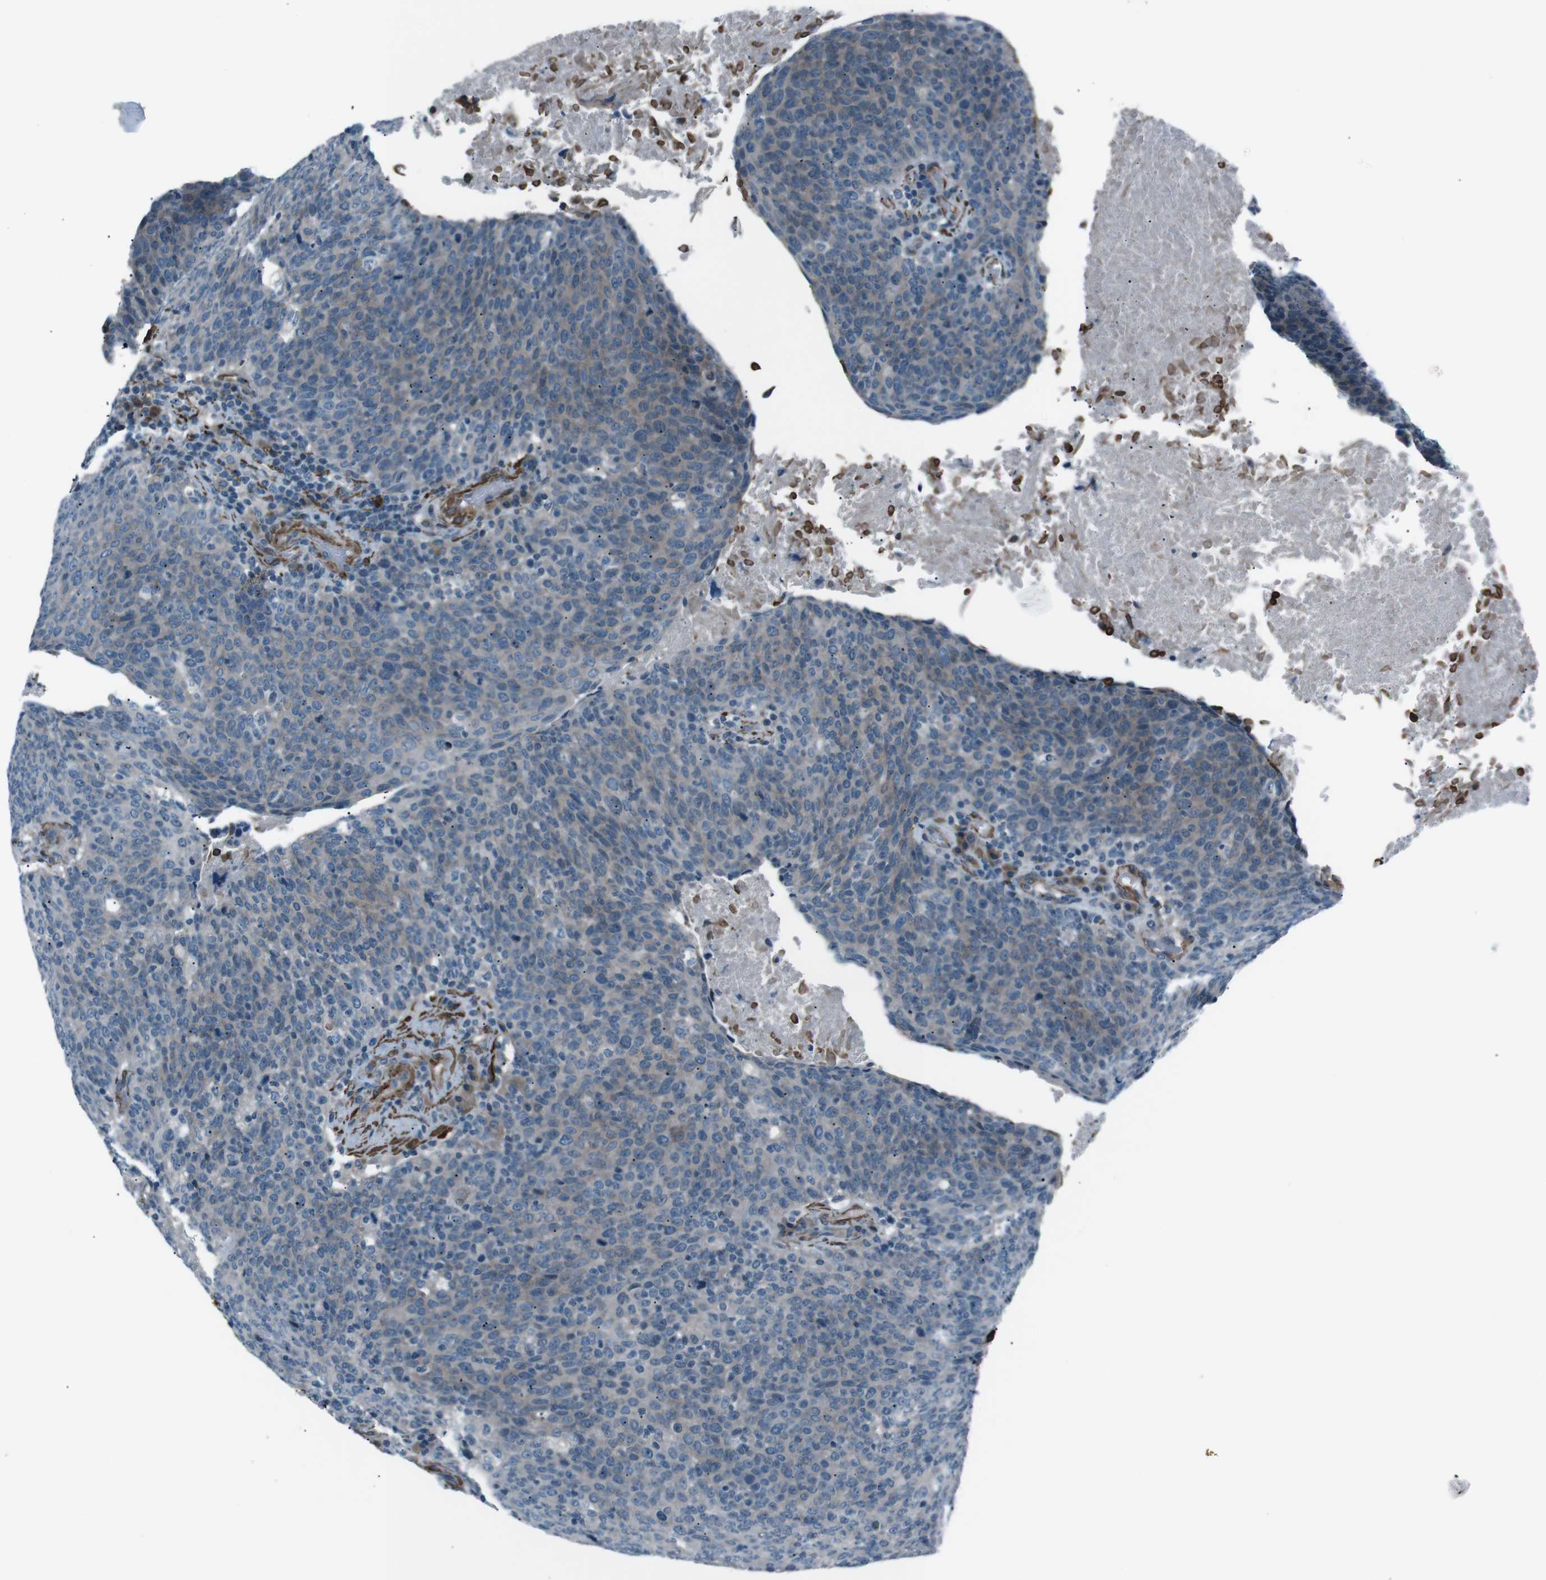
{"staining": {"intensity": "moderate", "quantity": "25%-75%", "location": "cytoplasmic/membranous"}, "tissue": "head and neck cancer", "cell_type": "Tumor cells", "image_type": "cancer", "snomed": [{"axis": "morphology", "description": "Squamous cell carcinoma, NOS"}, {"axis": "morphology", "description": "Squamous cell carcinoma, metastatic, NOS"}, {"axis": "topography", "description": "Lymph node"}, {"axis": "topography", "description": "Head-Neck"}], "caption": "Human head and neck metastatic squamous cell carcinoma stained for a protein (brown) exhibits moderate cytoplasmic/membranous positive positivity in approximately 25%-75% of tumor cells.", "gene": "PDLIM5", "patient": {"sex": "male", "age": 62}}